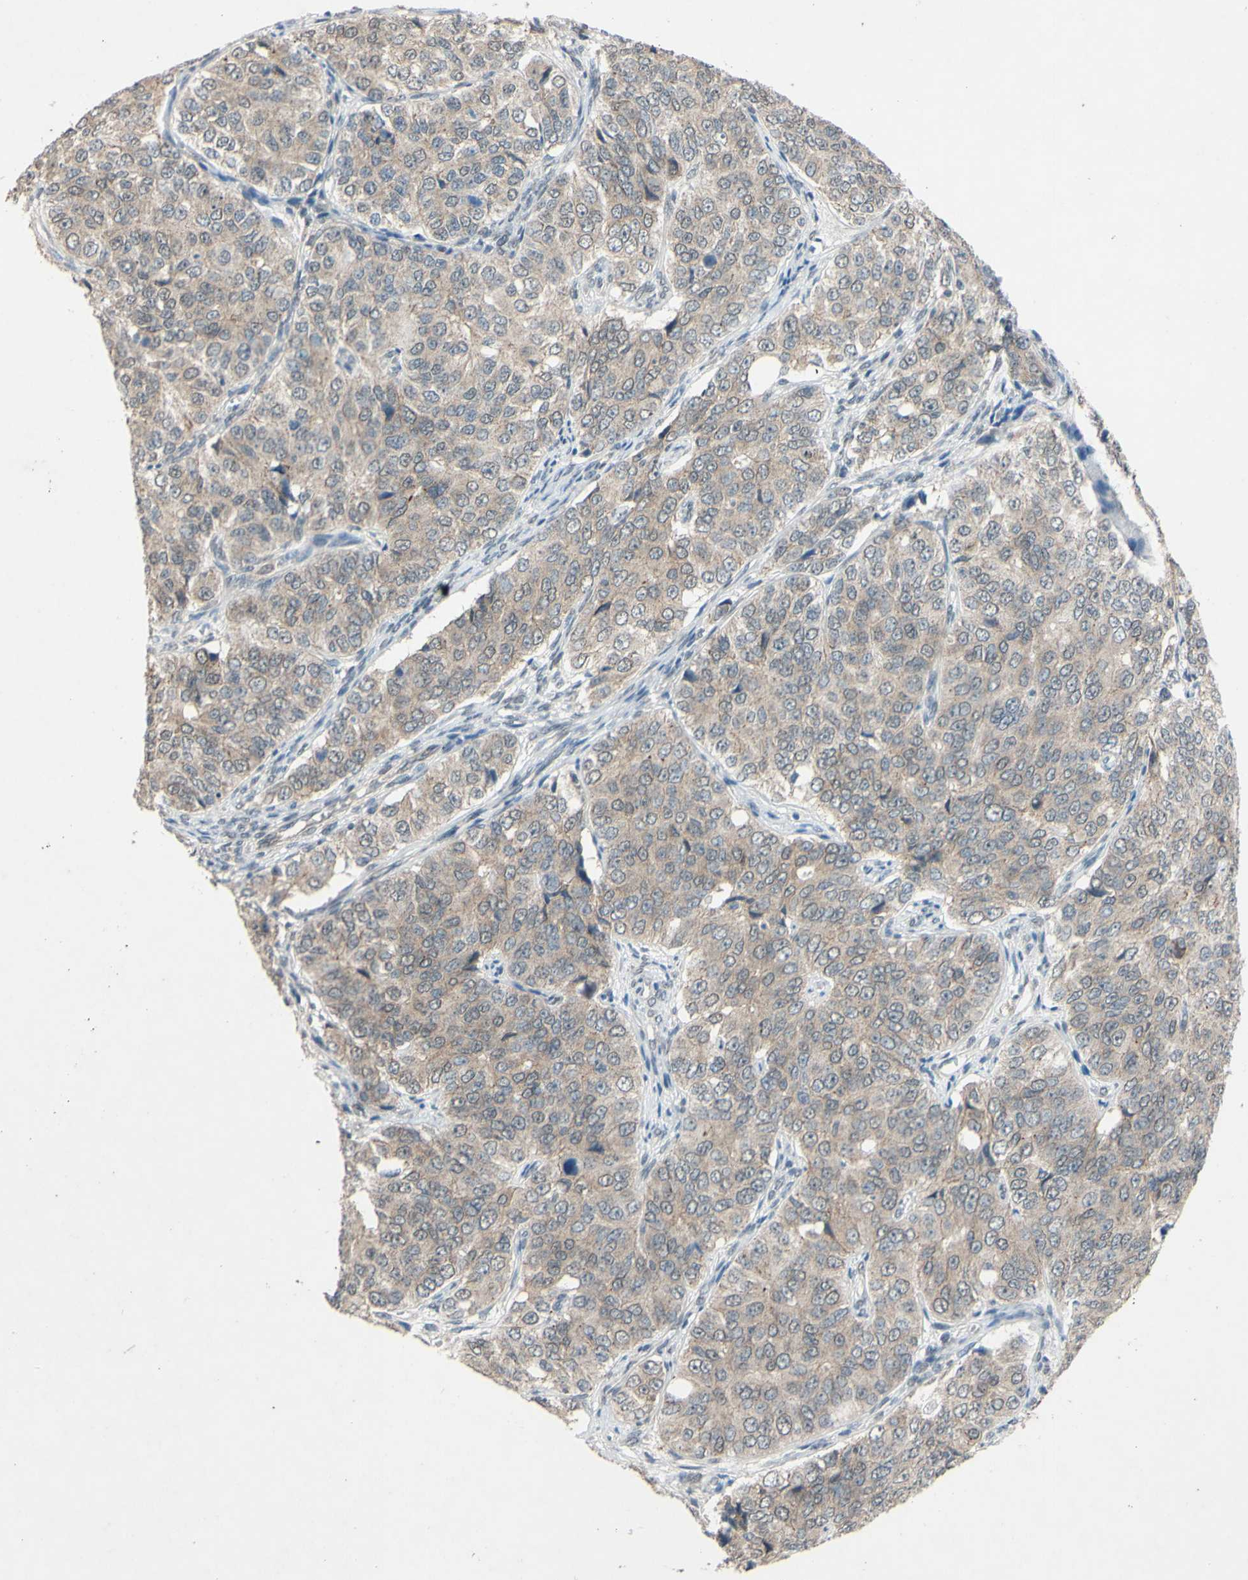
{"staining": {"intensity": "weak", "quantity": ">75%", "location": "cytoplasmic/membranous"}, "tissue": "ovarian cancer", "cell_type": "Tumor cells", "image_type": "cancer", "snomed": [{"axis": "morphology", "description": "Carcinoma, endometroid"}, {"axis": "topography", "description": "Ovary"}], "caption": "This photomicrograph demonstrates immunohistochemistry staining of human ovarian cancer (endometroid carcinoma), with low weak cytoplasmic/membranous expression in approximately >75% of tumor cells.", "gene": "CDCP1", "patient": {"sex": "female", "age": 51}}